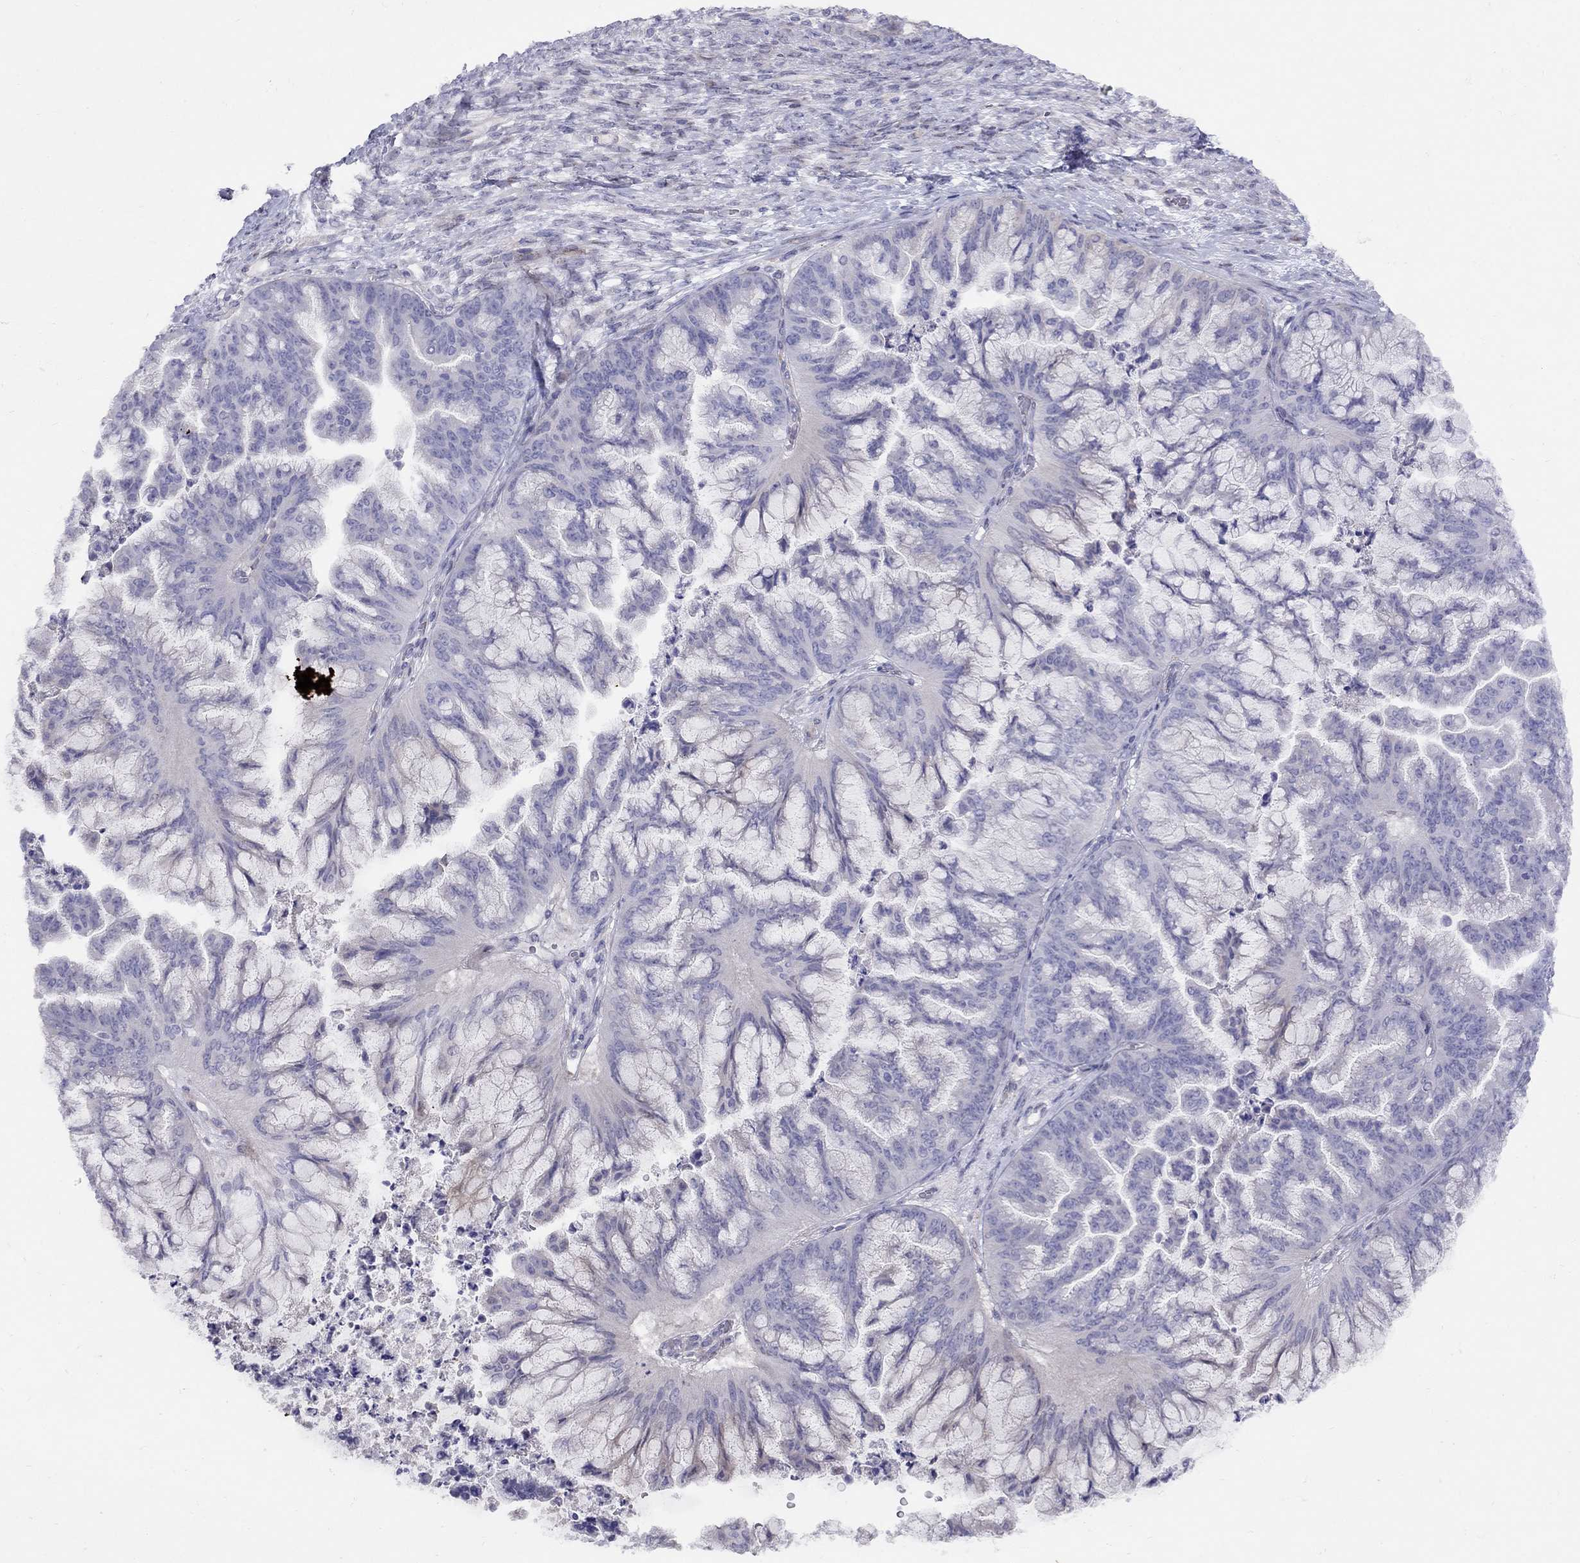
{"staining": {"intensity": "negative", "quantity": "none", "location": "none"}, "tissue": "ovarian cancer", "cell_type": "Tumor cells", "image_type": "cancer", "snomed": [{"axis": "morphology", "description": "Cystadenocarcinoma, mucinous, NOS"}, {"axis": "topography", "description": "Ovary"}], "caption": "An image of ovarian cancer stained for a protein displays no brown staining in tumor cells.", "gene": "MAGEB4", "patient": {"sex": "female", "age": 67}}